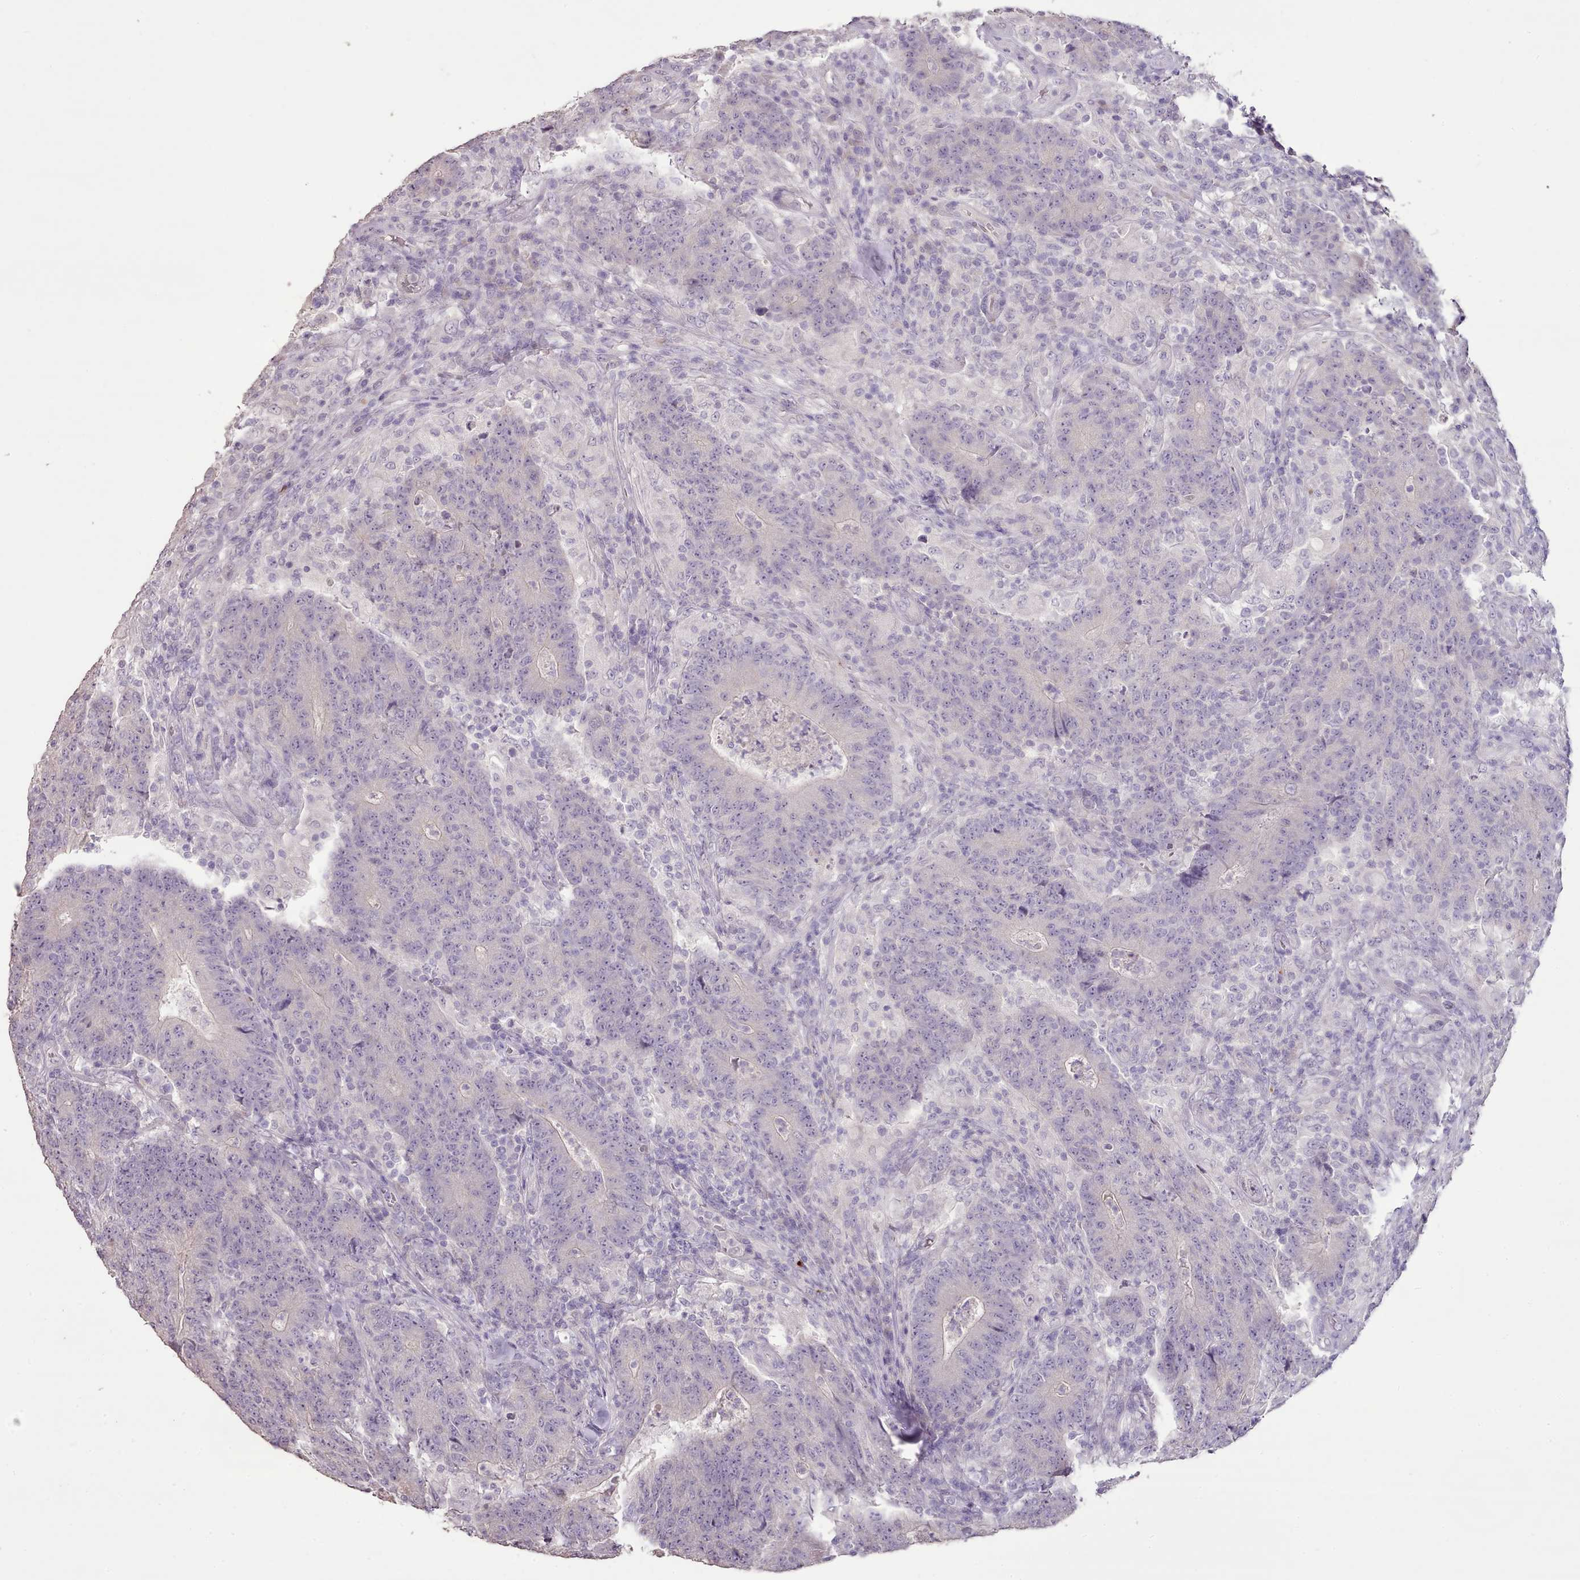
{"staining": {"intensity": "negative", "quantity": "none", "location": "none"}, "tissue": "colorectal cancer", "cell_type": "Tumor cells", "image_type": "cancer", "snomed": [{"axis": "morphology", "description": "Adenocarcinoma, NOS"}, {"axis": "topography", "description": "Colon"}], "caption": "IHC micrograph of neoplastic tissue: colorectal cancer stained with DAB exhibits no significant protein positivity in tumor cells. (Brightfield microscopy of DAB IHC at high magnification).", "gene": "BLOC1S2", "patient": {"sex": "female", "age": 75}}